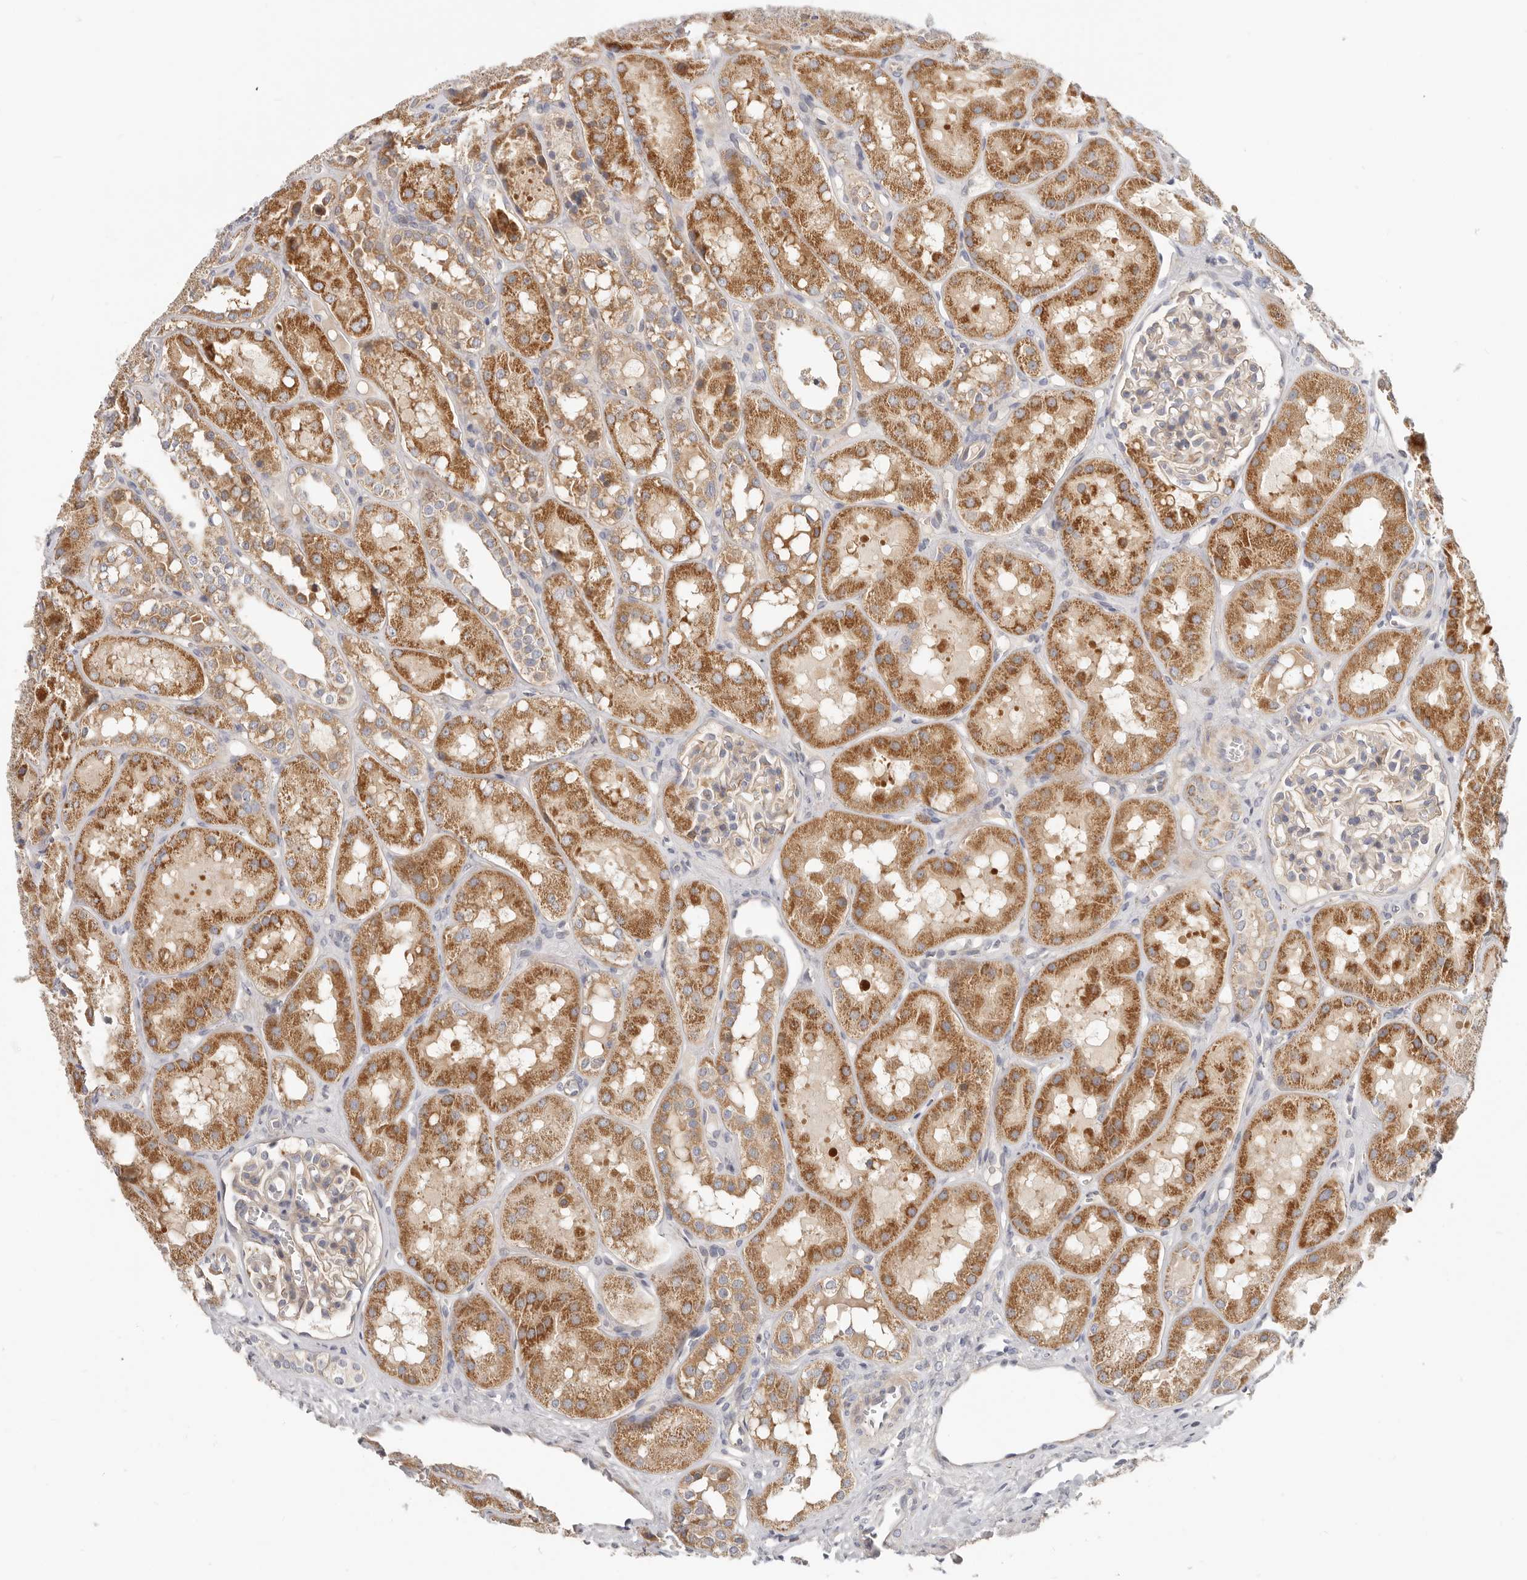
{"staining": {"intensity": "moderate", "quantity": "<25%", "location": "cytoplasmic/membranous"}, "tissue": "kidney", "cell_type": "Cells in glomeruli", "image_type": "normal", "snomed": [{"axis": "morphology", "description": "Normal tissue, NOS"}, {"axis": "topography", "description": "Kidney"}], "caption": "Kidney stained for a protein shows moderate cytoplasmic/membranous positivity in cells in glomeruli. Immunohistochemistry stains the protein of interest in brown and the nuclei are stained blue.", "gene": "TFB2M", "patient": {"sex": "male", "age": 16}}